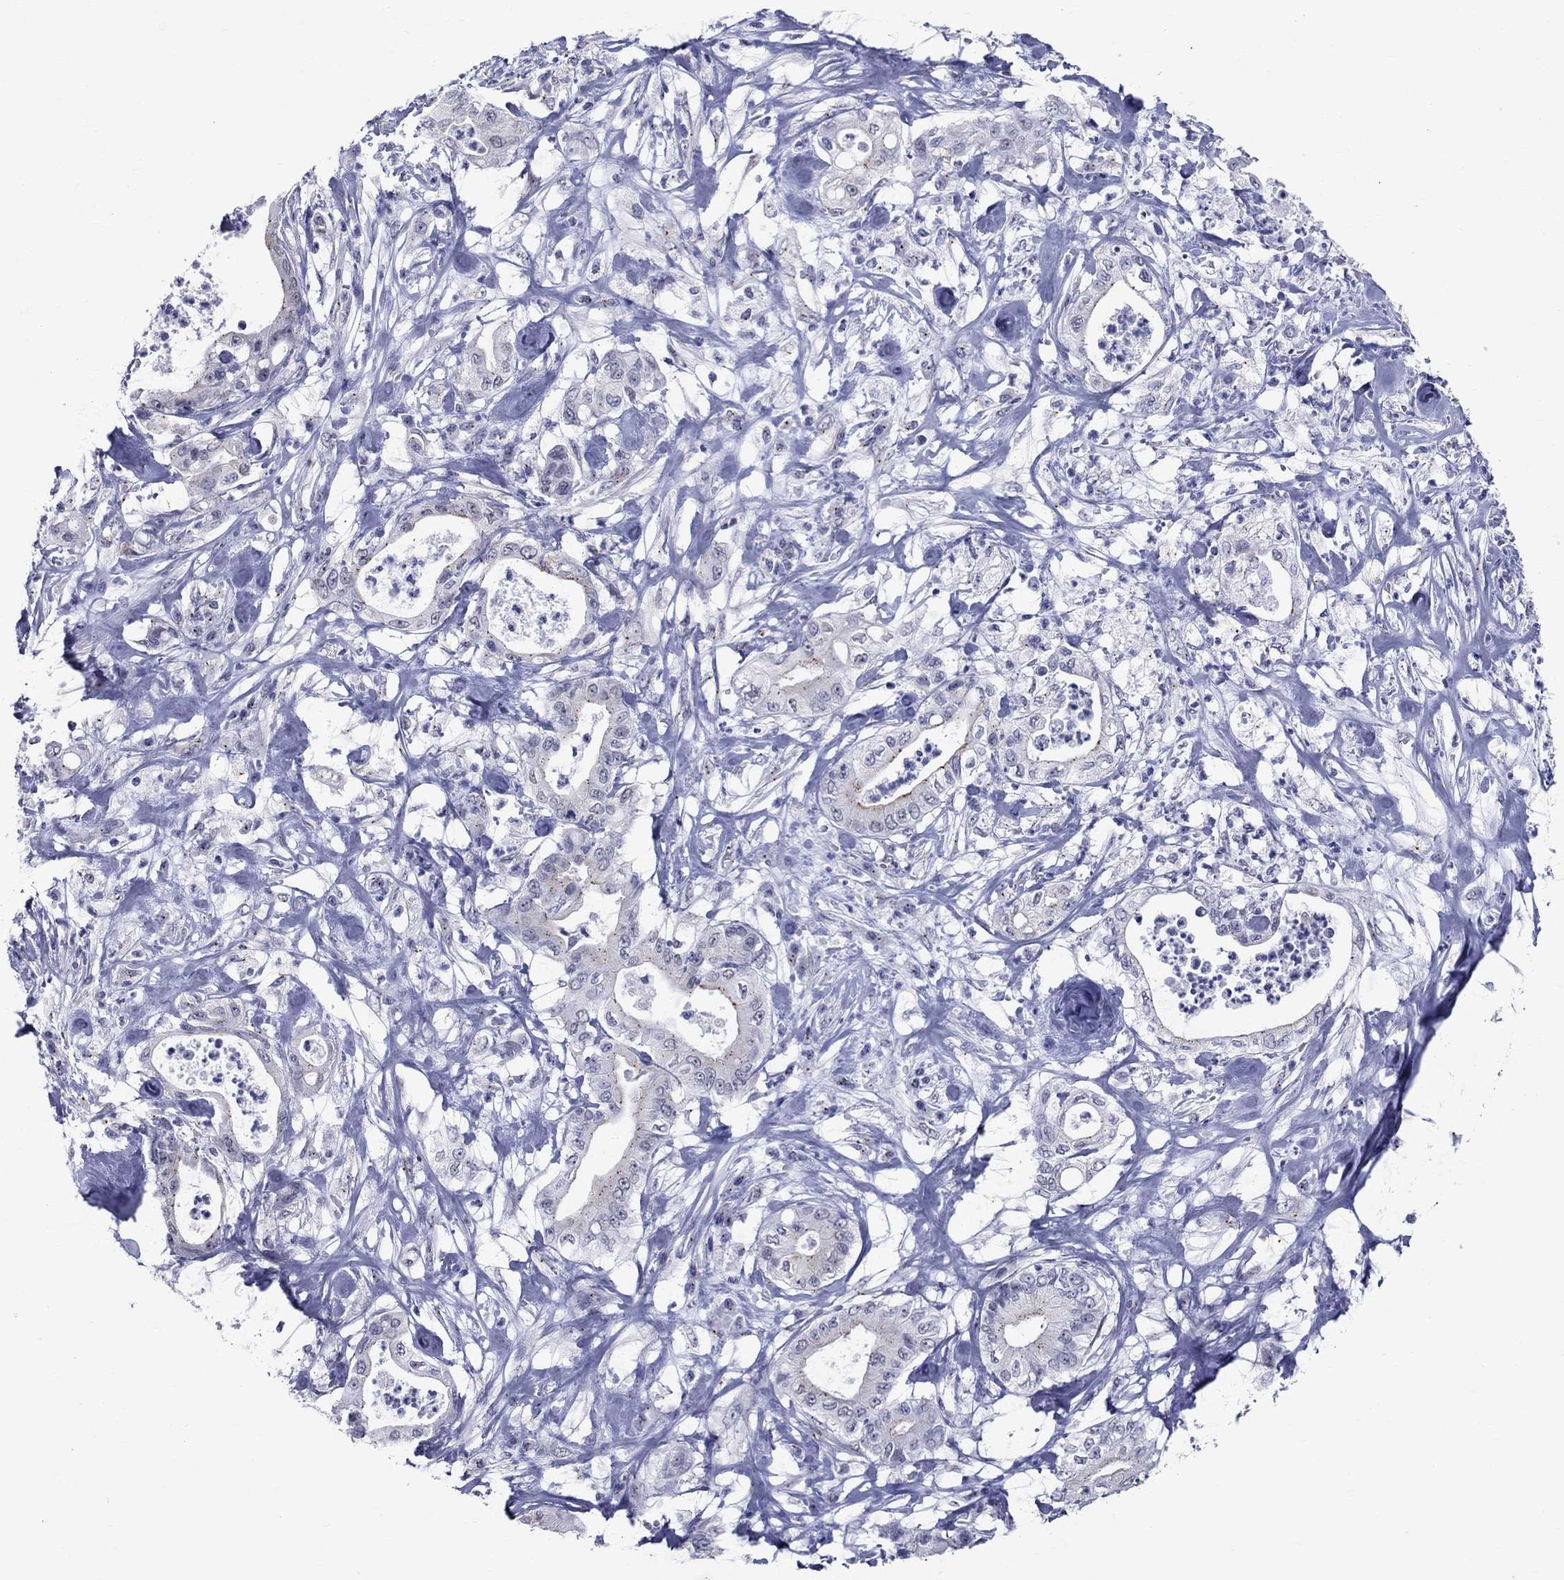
{"staining": {"intensity": "negative", "quantity": "none", "location": "none"}, "tissue": "pancreatic cancer", "cell_type": "Tumor cells", "image_type": "cancer", "snomed": [{"axis": "morphology", "description": "Adenocarcinoma, NOS"}, {"axis": "topography", "description": "Pancreas"}], "caption": "Immunohistochemical staining of human pancreatic cancer exhibits no significant staining in tumor cells.", "gene": "CEP43", "patient": {"sex": "male", "age": 71}}